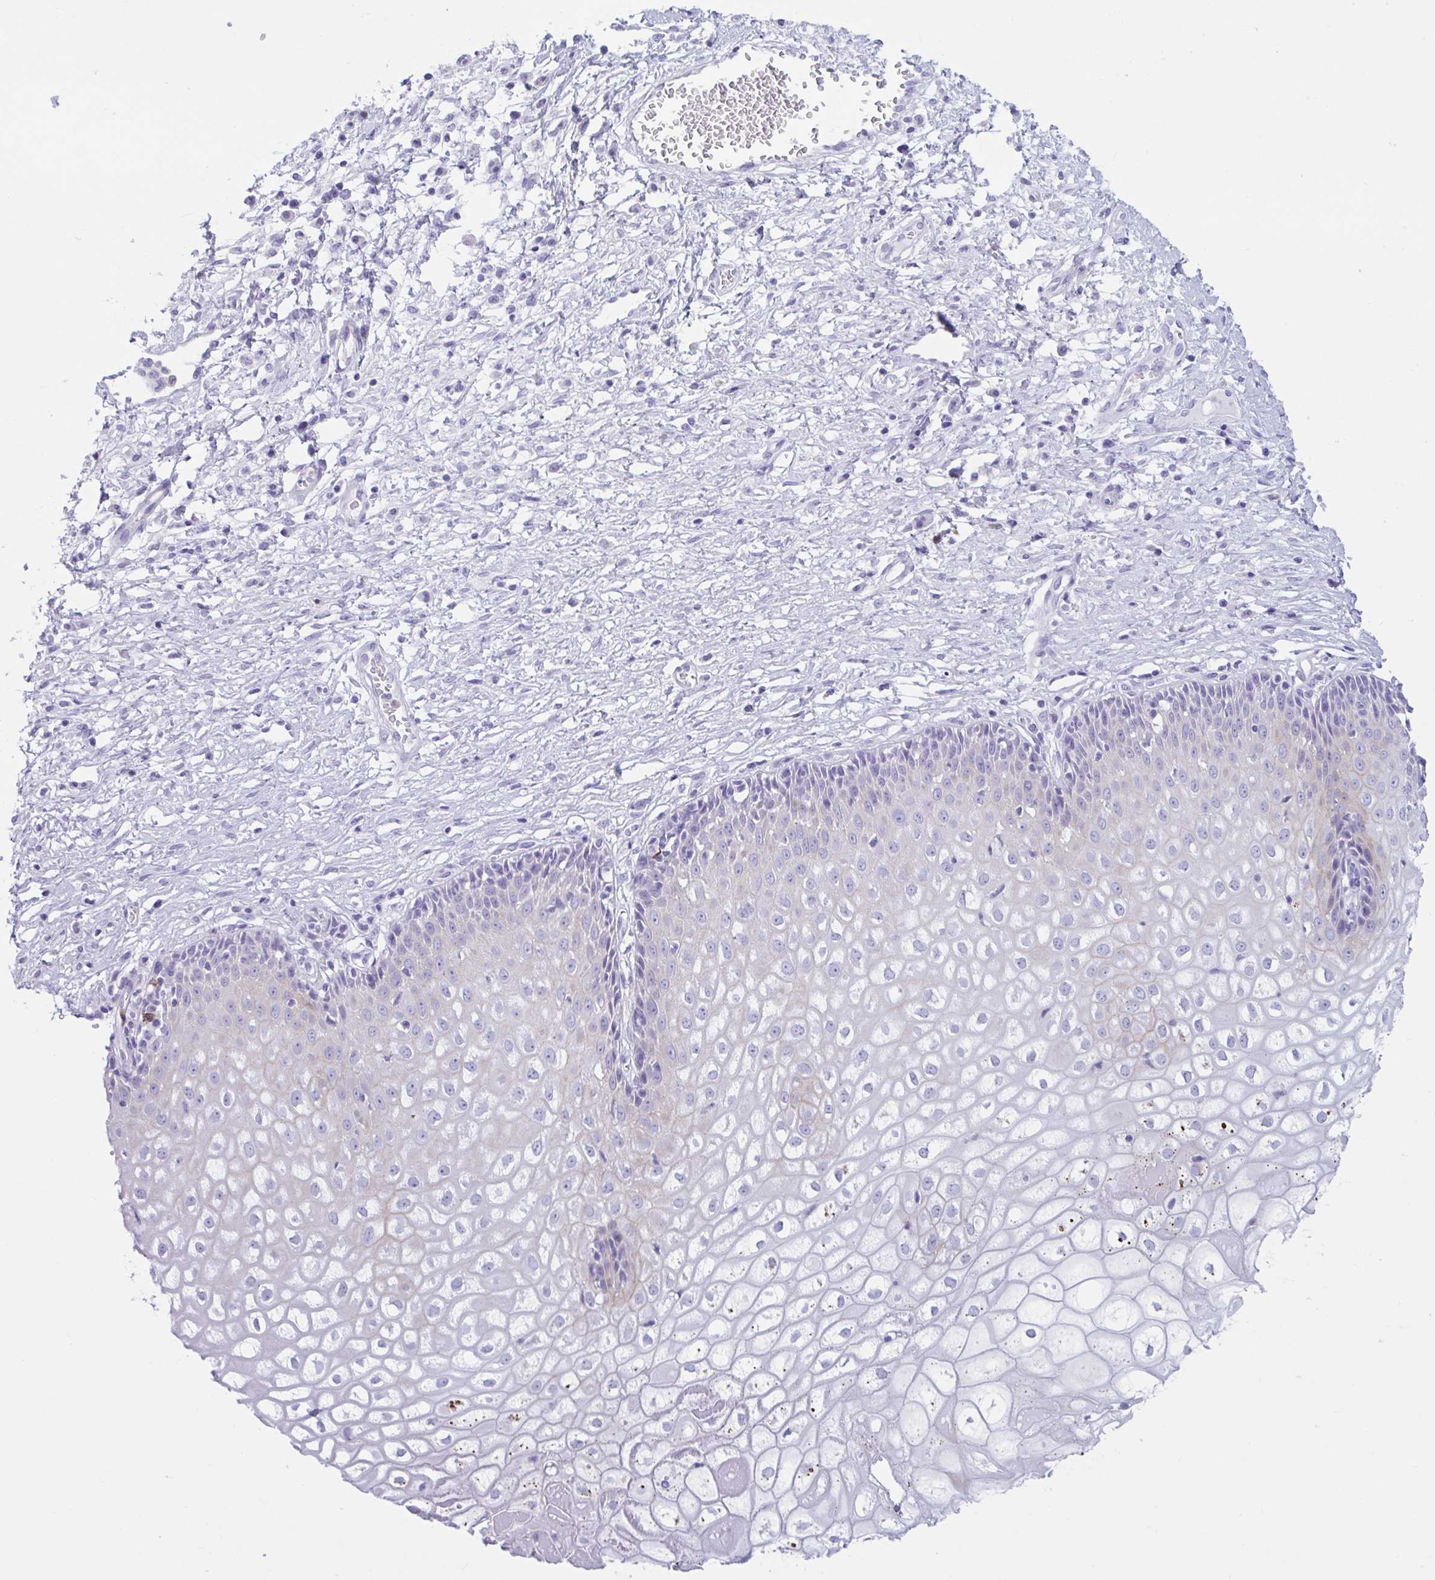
{"staining": {"intensity": "weak", "quantity": "<25%", "location": "cytoplasmic/membranous"}, "tissue": "cervix", "cell_type": "Glandular cells", "image_type": "normal", "snomed": [{"axis": "morphology", "description": "Normal tissue, NOS"}, {"axis": "topography", "description": "Cervix"}], "caption": "DAB (3,3'-diaminobenzidine) immunohistochemical staining of benign cervix demonstrates no significant positivity in glandular cells.", "gene": "DTWD2", "patient": {"sex": "female", "age": 36}}